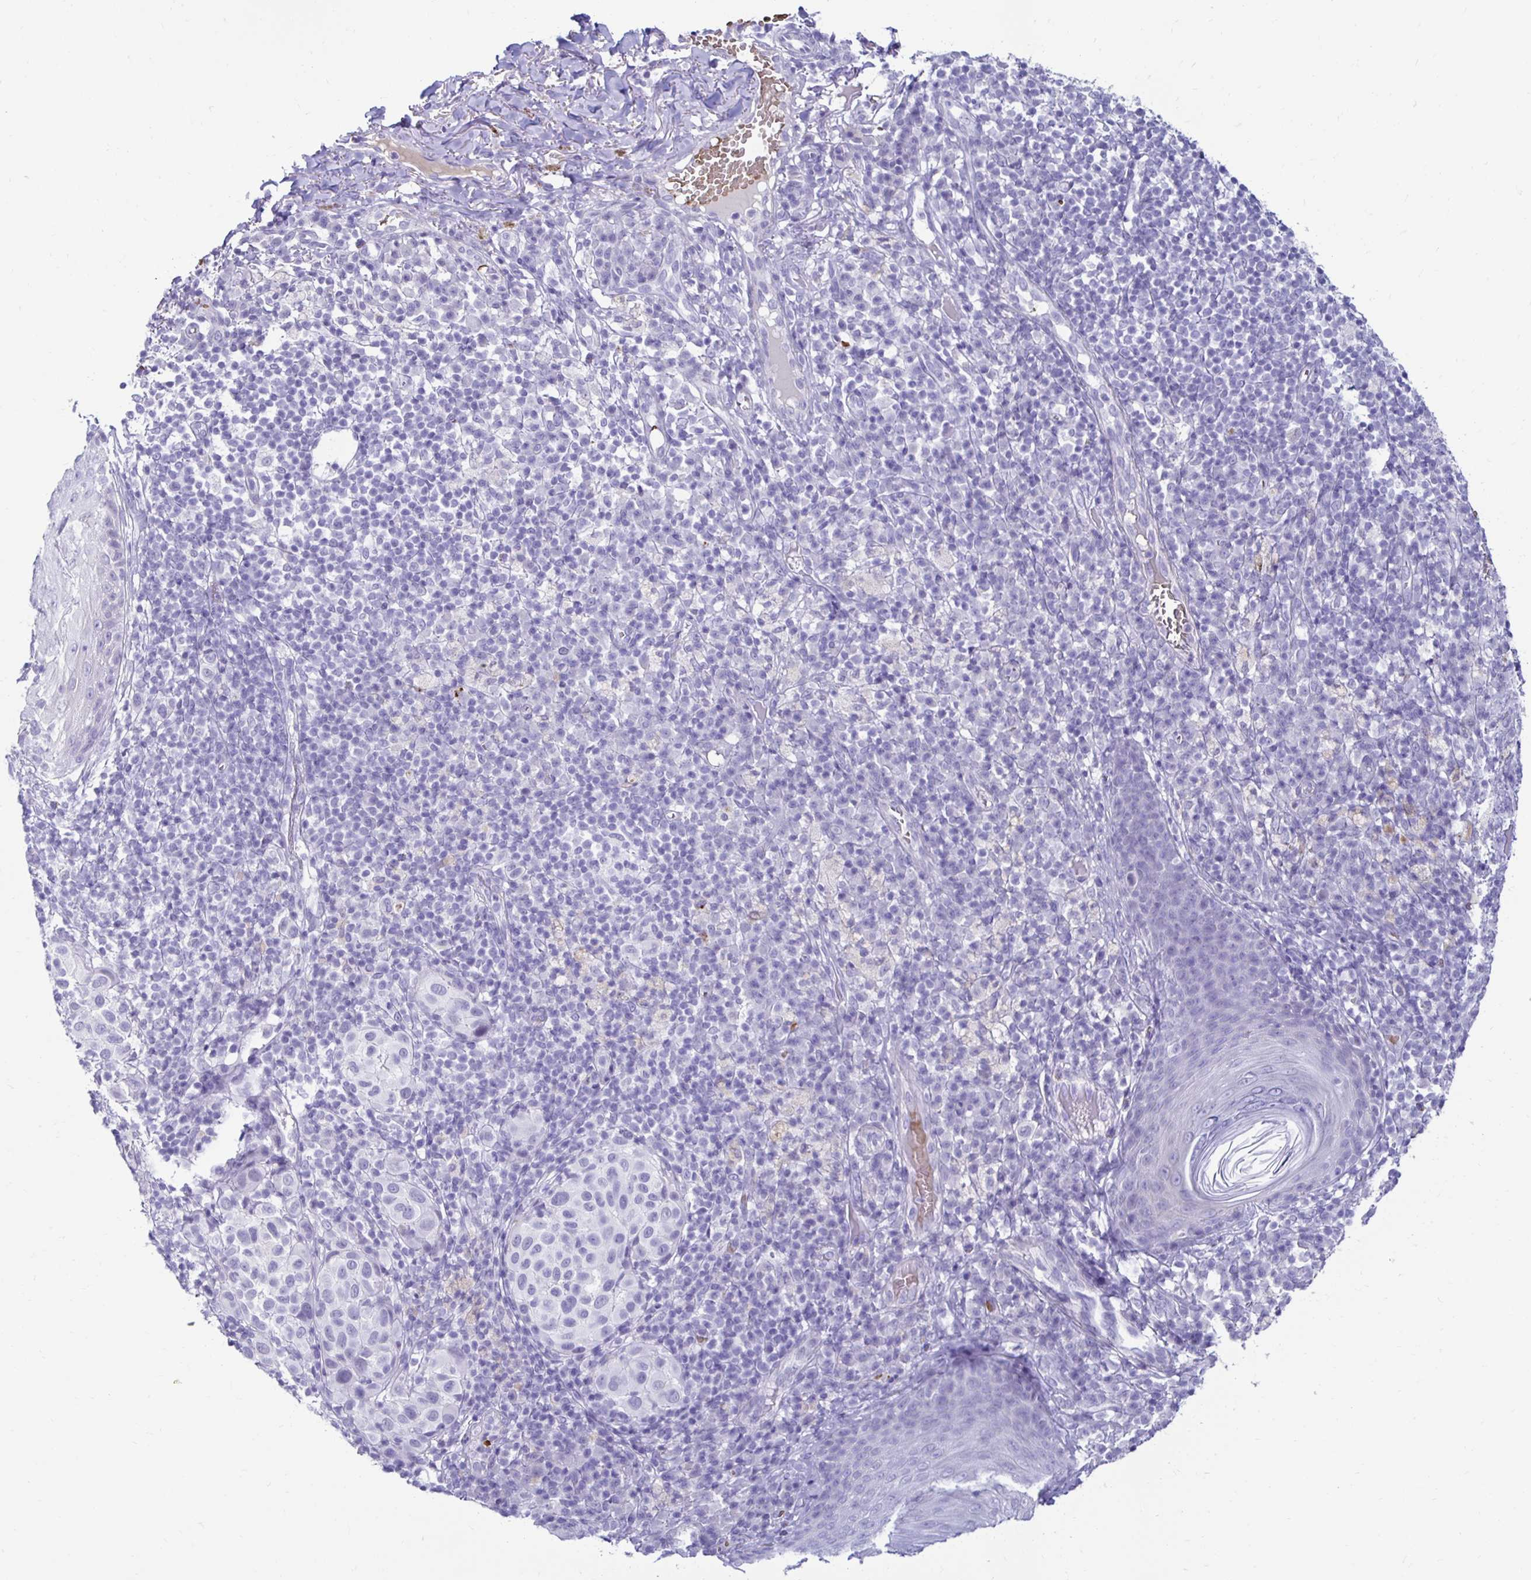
{"staining": {"intensity": "negative", "quantity": "none", "location": "none"}, "tissue": "melanoma", "cell_type": "Tumor cells", "image_type": "cancer", "snomed": [{"axis": "morphology", "description": "Malignant melanoma, NOS"}, {"axis": "topography", "description": "Skin"}], "caption": "High magnification brightfield microscopy of malignant melanoma stained with DAB (brown) and counterstained with hematoxylin (blue): tumor cells show no significant staining.", "gene": "RHBDL3", "patient": {"sex": "male", "age": 38}}